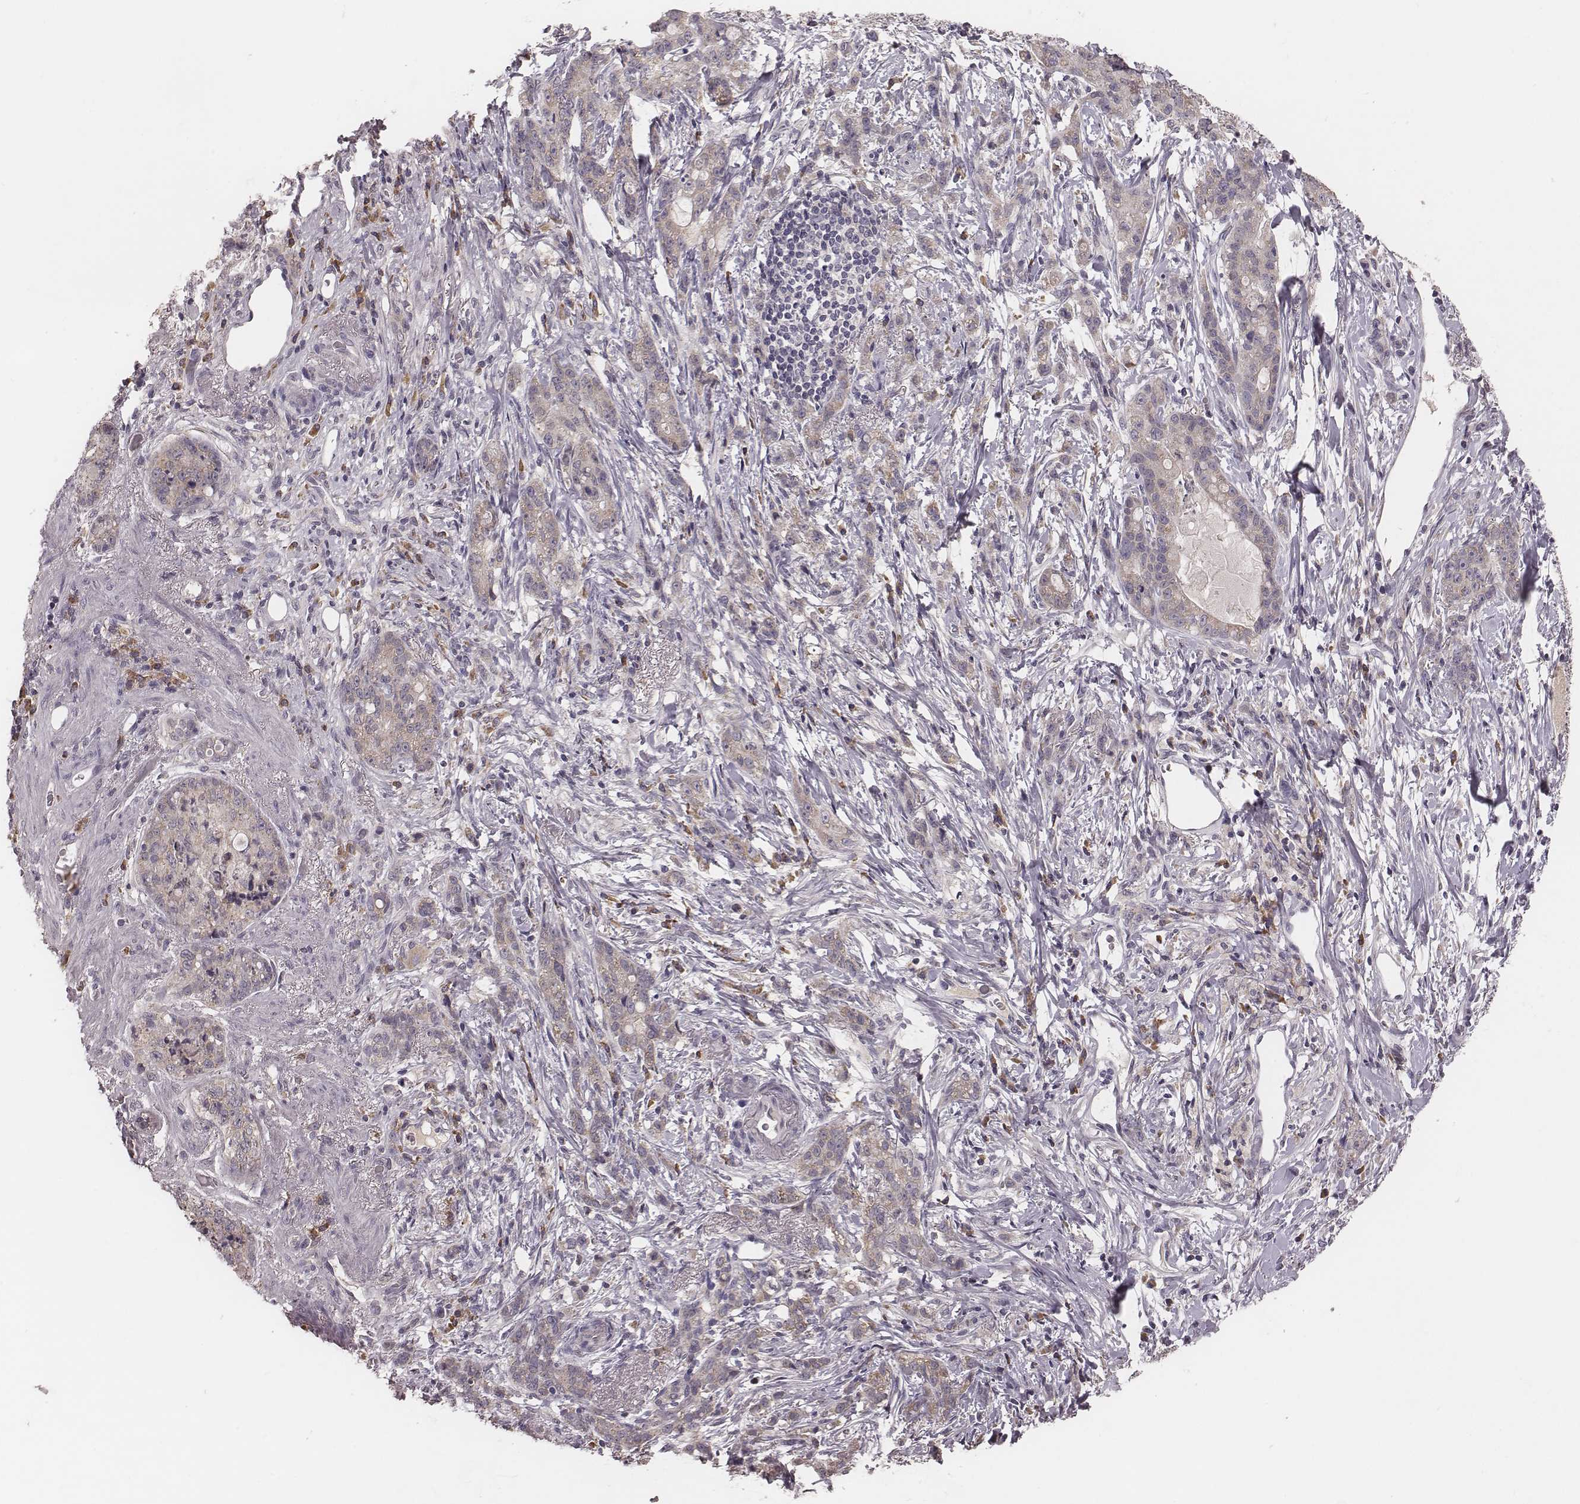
{"staining": {"intensity": "weak", "quantity": "25%-75%", "location": "cytoplasmic/membranous"}, "tissue": "stomach cancer", "cell_type": "Tumor cells", "image_type": "cancer", "snomed": [{"axis": "morphology", "description": "Adenocarcinoma, NOS"}, {"axis": "topography", "description": "Stomach, lower"}], "caption": "The photomicrograph exhibits a brown stain indicating the presence of a protein in the cytoplasmic/membranous of tumor cells in stomach cancer. (DAB IHC, brown staining for protein, blue staining for nuclei).", "gene": "P2RX5", "patient": {"sex": "male", "age": 88}}